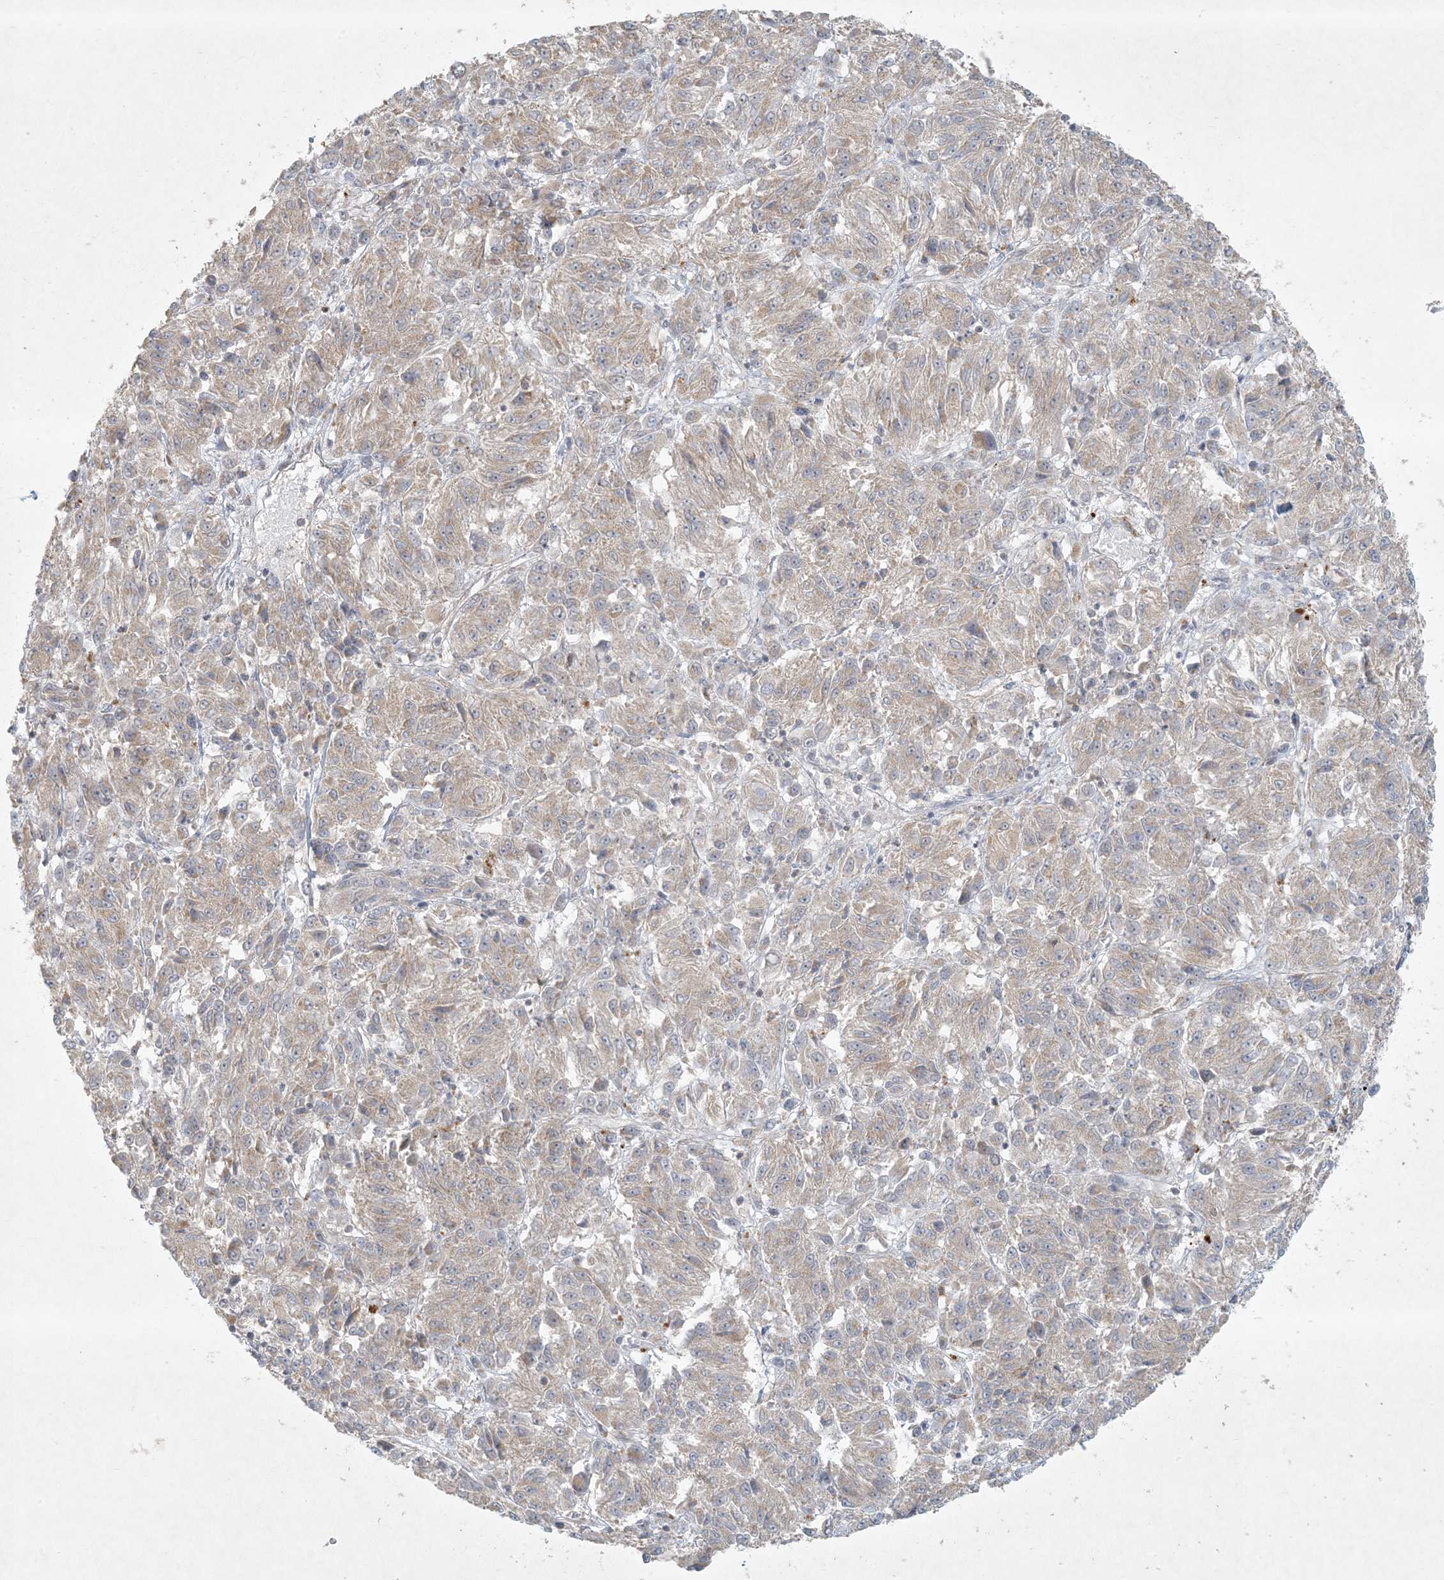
{"staining": {"intensity": "weak", "quantity": ">75%", "location": "cytoplasmic/membranous"}, "tissue": "melanoma", "cell_type": "Tumor cells", "image_type": "cancer", "snomed": [{"axis": "morphology", "description": "Malignant melanoma, Metastatic site"}, {"axis": "topography", "description": "Lung"}], "caption": "This photomicrograph exhibits IHC staining of melanoma, with low weak cytoplasmic/membranous staining in approximately >75% of tumor cells.", "gene": "BCORL1", "patient": {"sex": "male", "age": 64}}